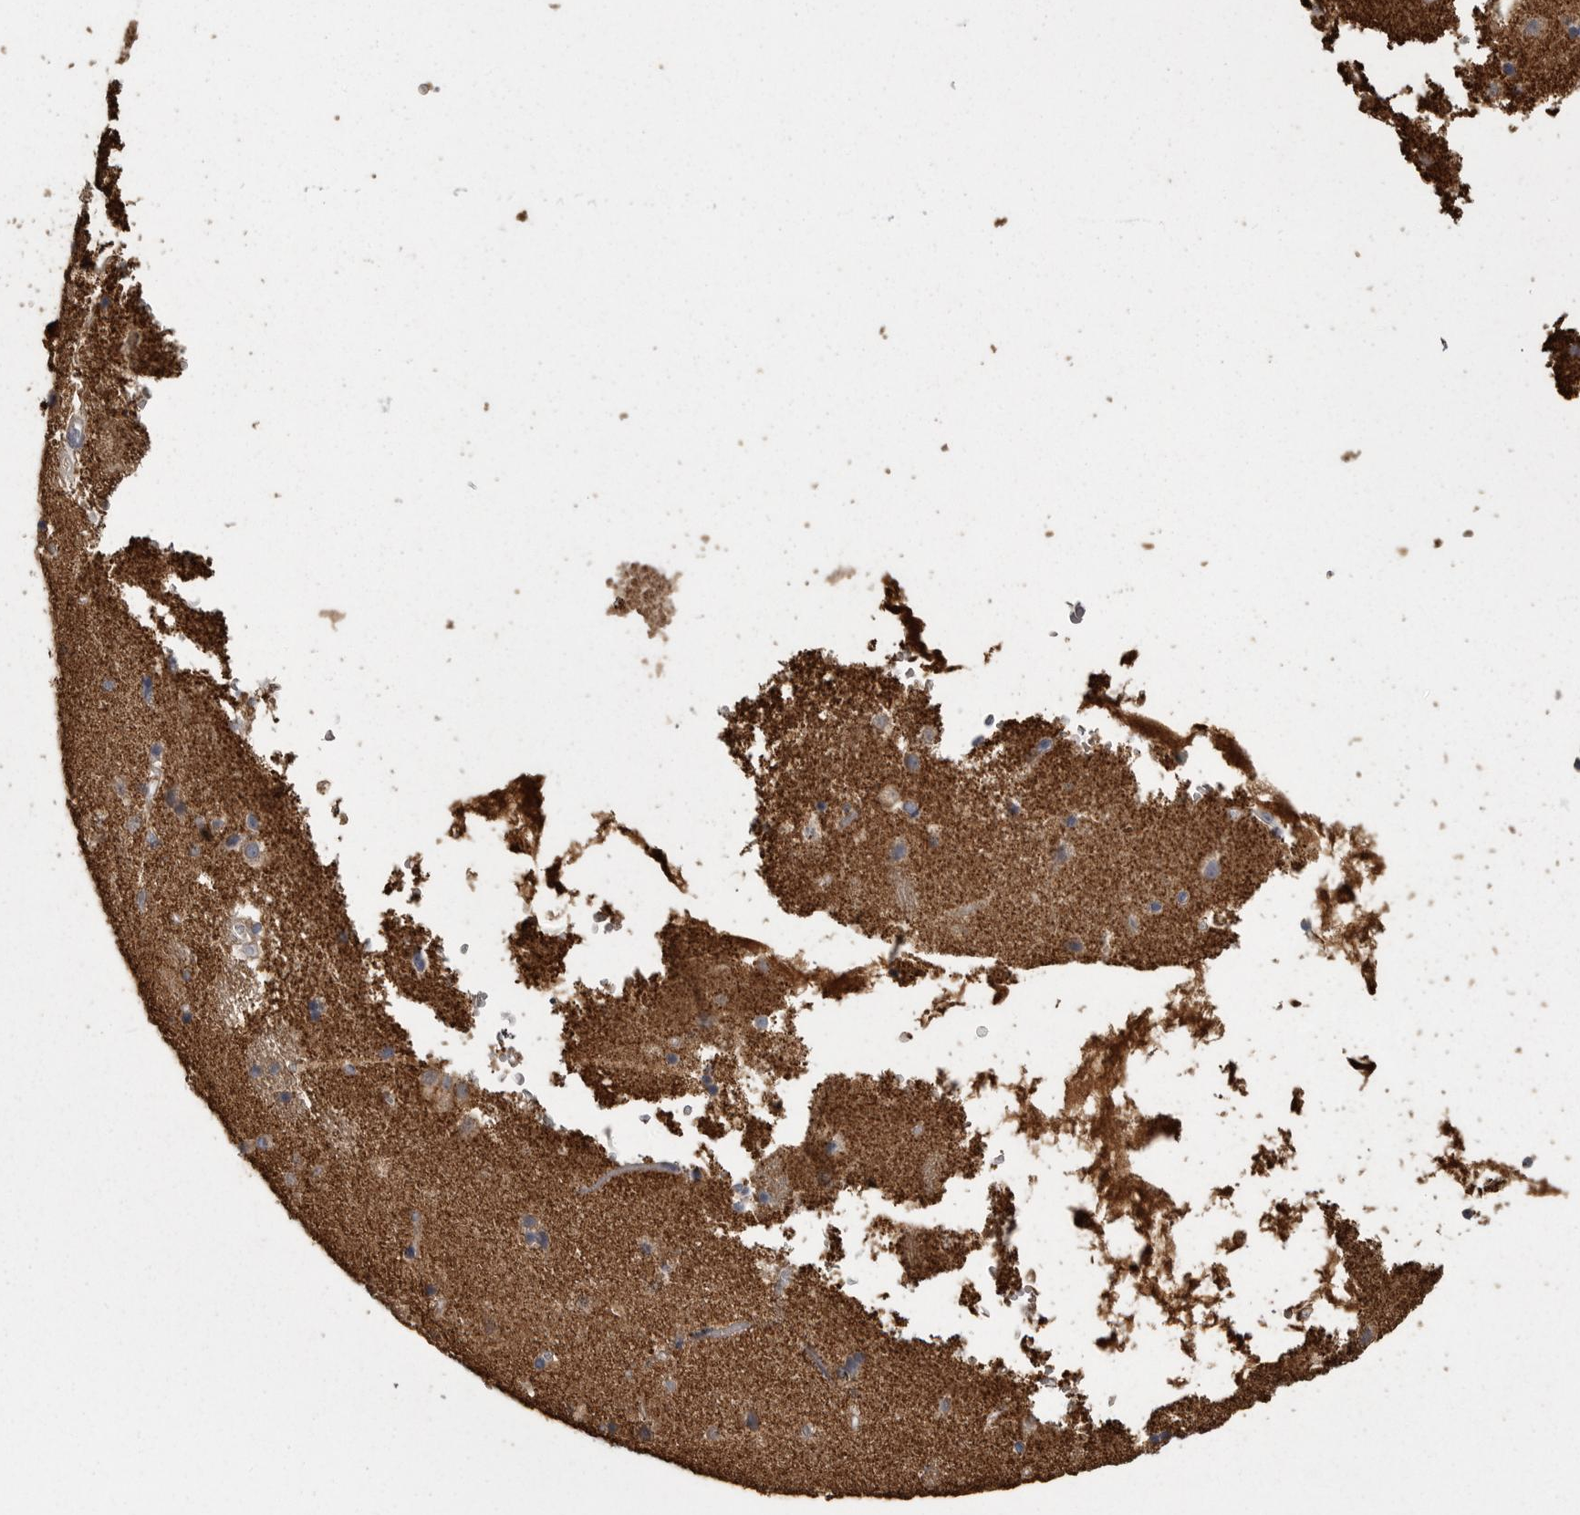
{"staining": {"intensity": "moderate", "quantity": "<25%", "location": "cytoplasmic/membranous"}, "tissue": "caudate", "cell_type": "Glial cells", "image_type": "normal", "snomed": [{"axis": "morphology", "description": "Normal tissue, NOS"}, {"axis": "topography", "description": "Lateral ventricle wall"}], "caption": "A brown stain labels moderate cytoplasmic/membranous positivity of a protein in glial cells of normal caudate.", "gene": "FRK", "patient": {"sex": "male", "age": 70}}